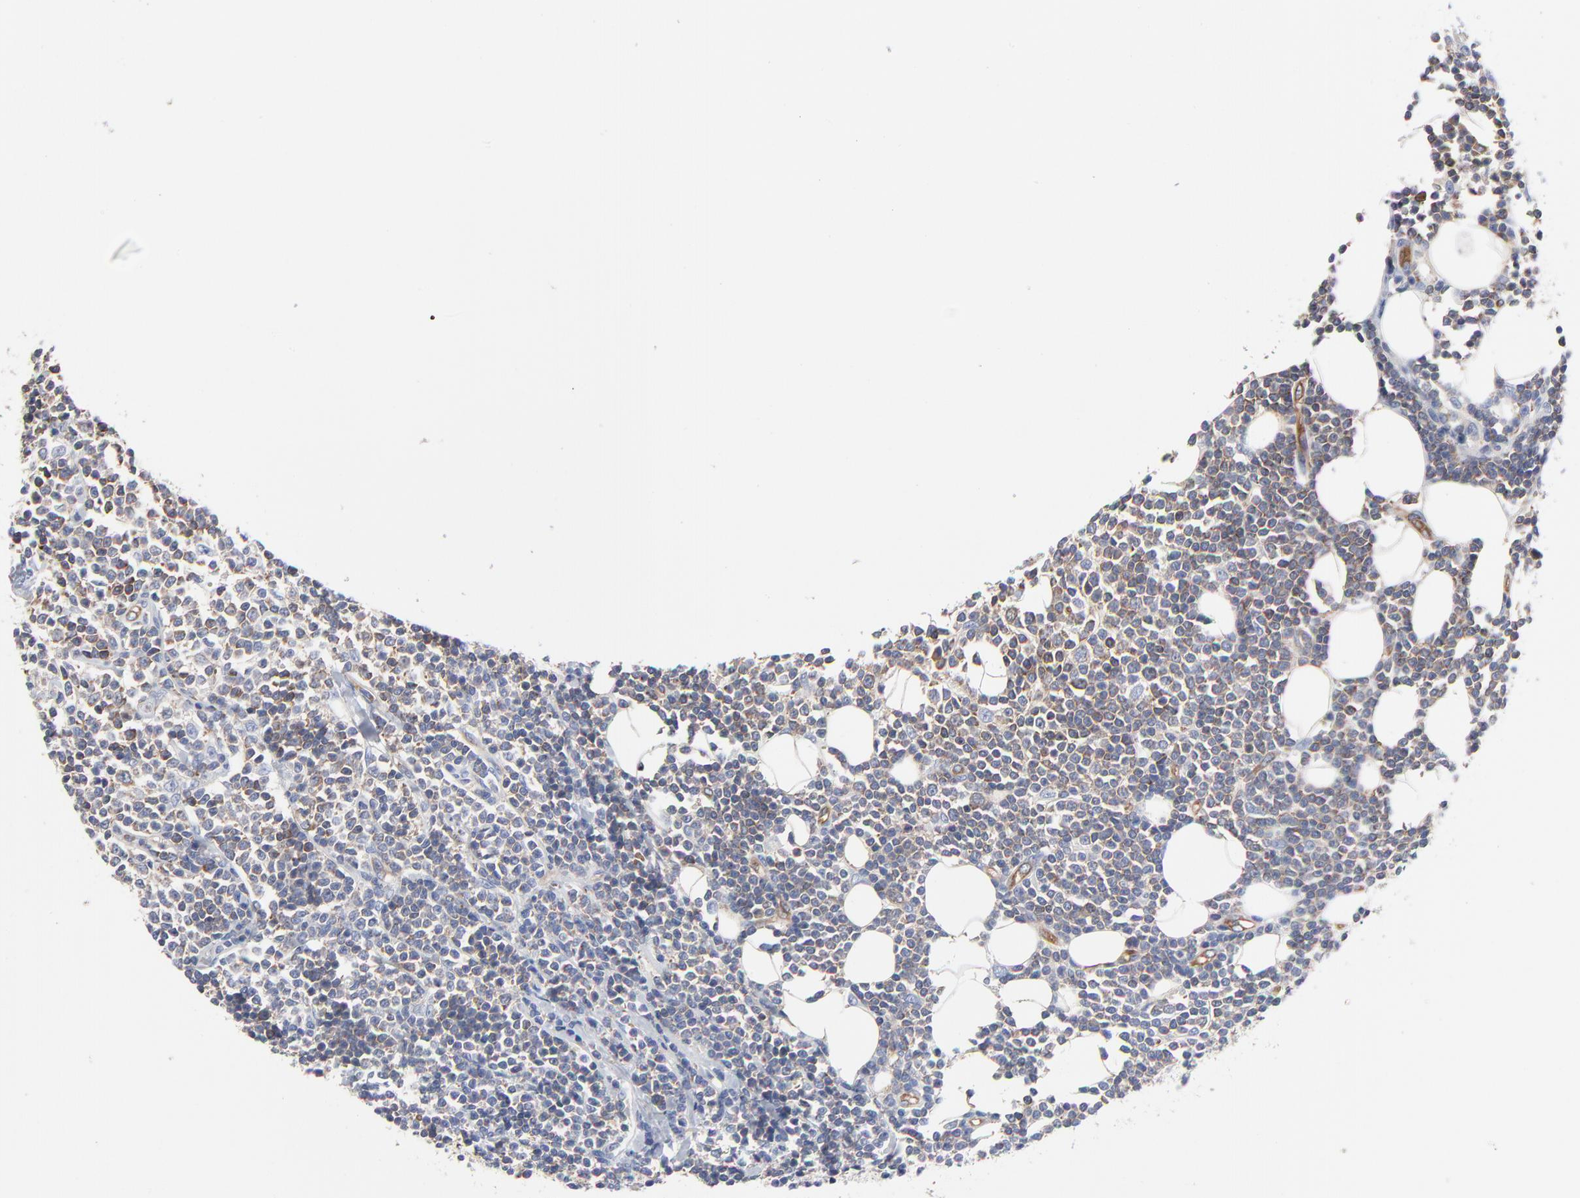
{"staining": {"intensity": "negative", "quantity": "none", "location": "none"}, "tissue": "lymphoma", "cell_type": "Tumor cells", "image_type": "cancer", "snomed": [{"axis": "morphology", "description": "Malignant lymphoma, non-Hodgkin's type, Low grade"}, {"axis": "topography", "description": "Soft tissue"}], "caption": "High power microscopy histopathology image of an immunohistochemistry micrograph of lymphoma, revealing no significant staining in tumor cells.", "gene": "CD2AP", "patient": {"sex": "male", "age": 92}}